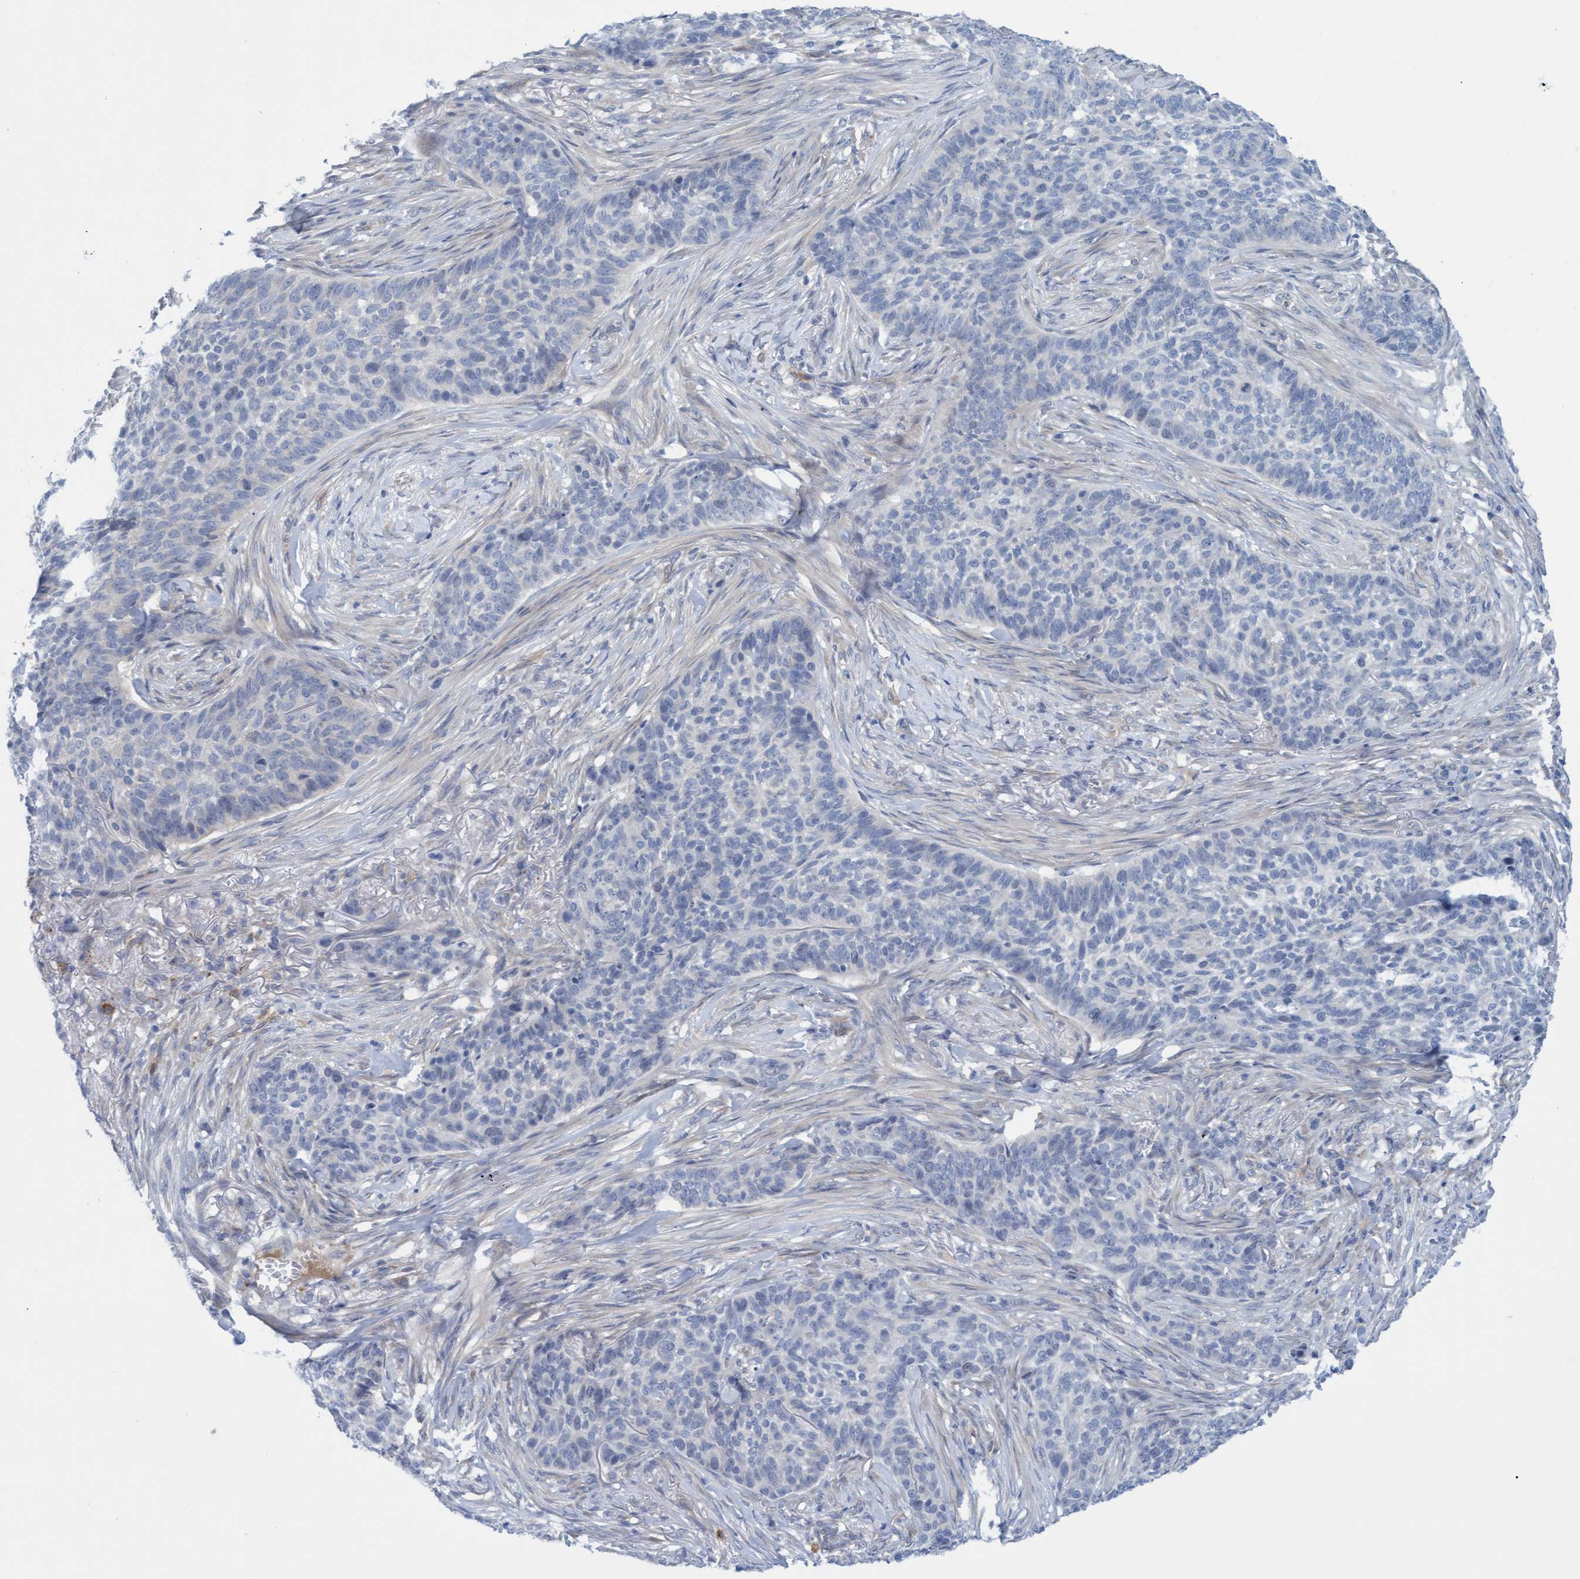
{"staining": {"intensity": "negative", "quantity": "none", "location": "none"}, "tissue": "skin cancer", "cell_type": "Tumor cells", "image_type": "cancer", "snomed": [{"axis": "morphology", "description": "Basal cell carcinoma"}, {"axis": "topography", "description": "Skin"}], "caption": "Immunohistochemistry of human skin cancer demonstrates no positivity in tumor cells.", "gene": "STXBP1", "patient": {"sex": "male", "age": 85}}